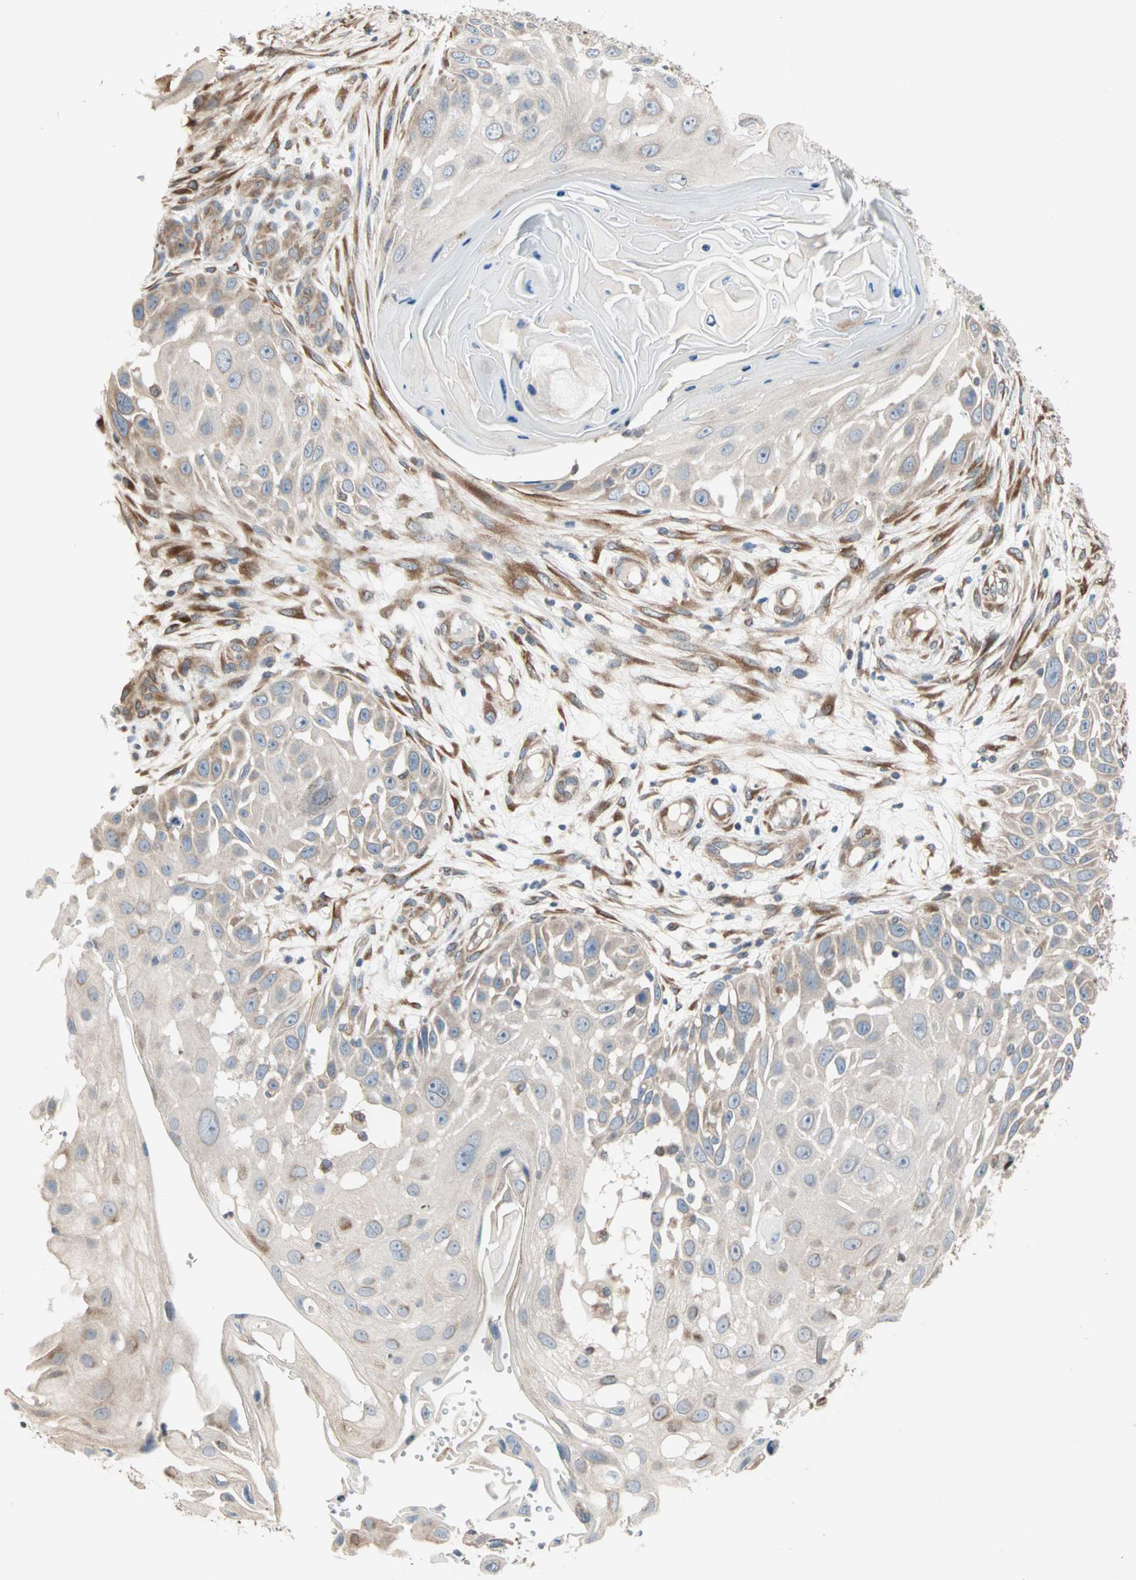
{"staining": {"intensity": "weak", "quantity": "<25%", "location": "cytoplasmic/membranous"}, "tissue": "skin cancer", "cell_type": "Tumor cells", "image_type": "cancer", "snomed": [{"axis": "morphology", "description": "Squamous cell carcinoma, NOS"}, {"axis": "topography", "description": "Skin"}], "caption": "Photomicrograph shows no protein staining in tumor cells of squamous cell carcinoma (skin) tissue.", "gene": "SAR1A", "patient": {"sex": "female", "age": 44}}